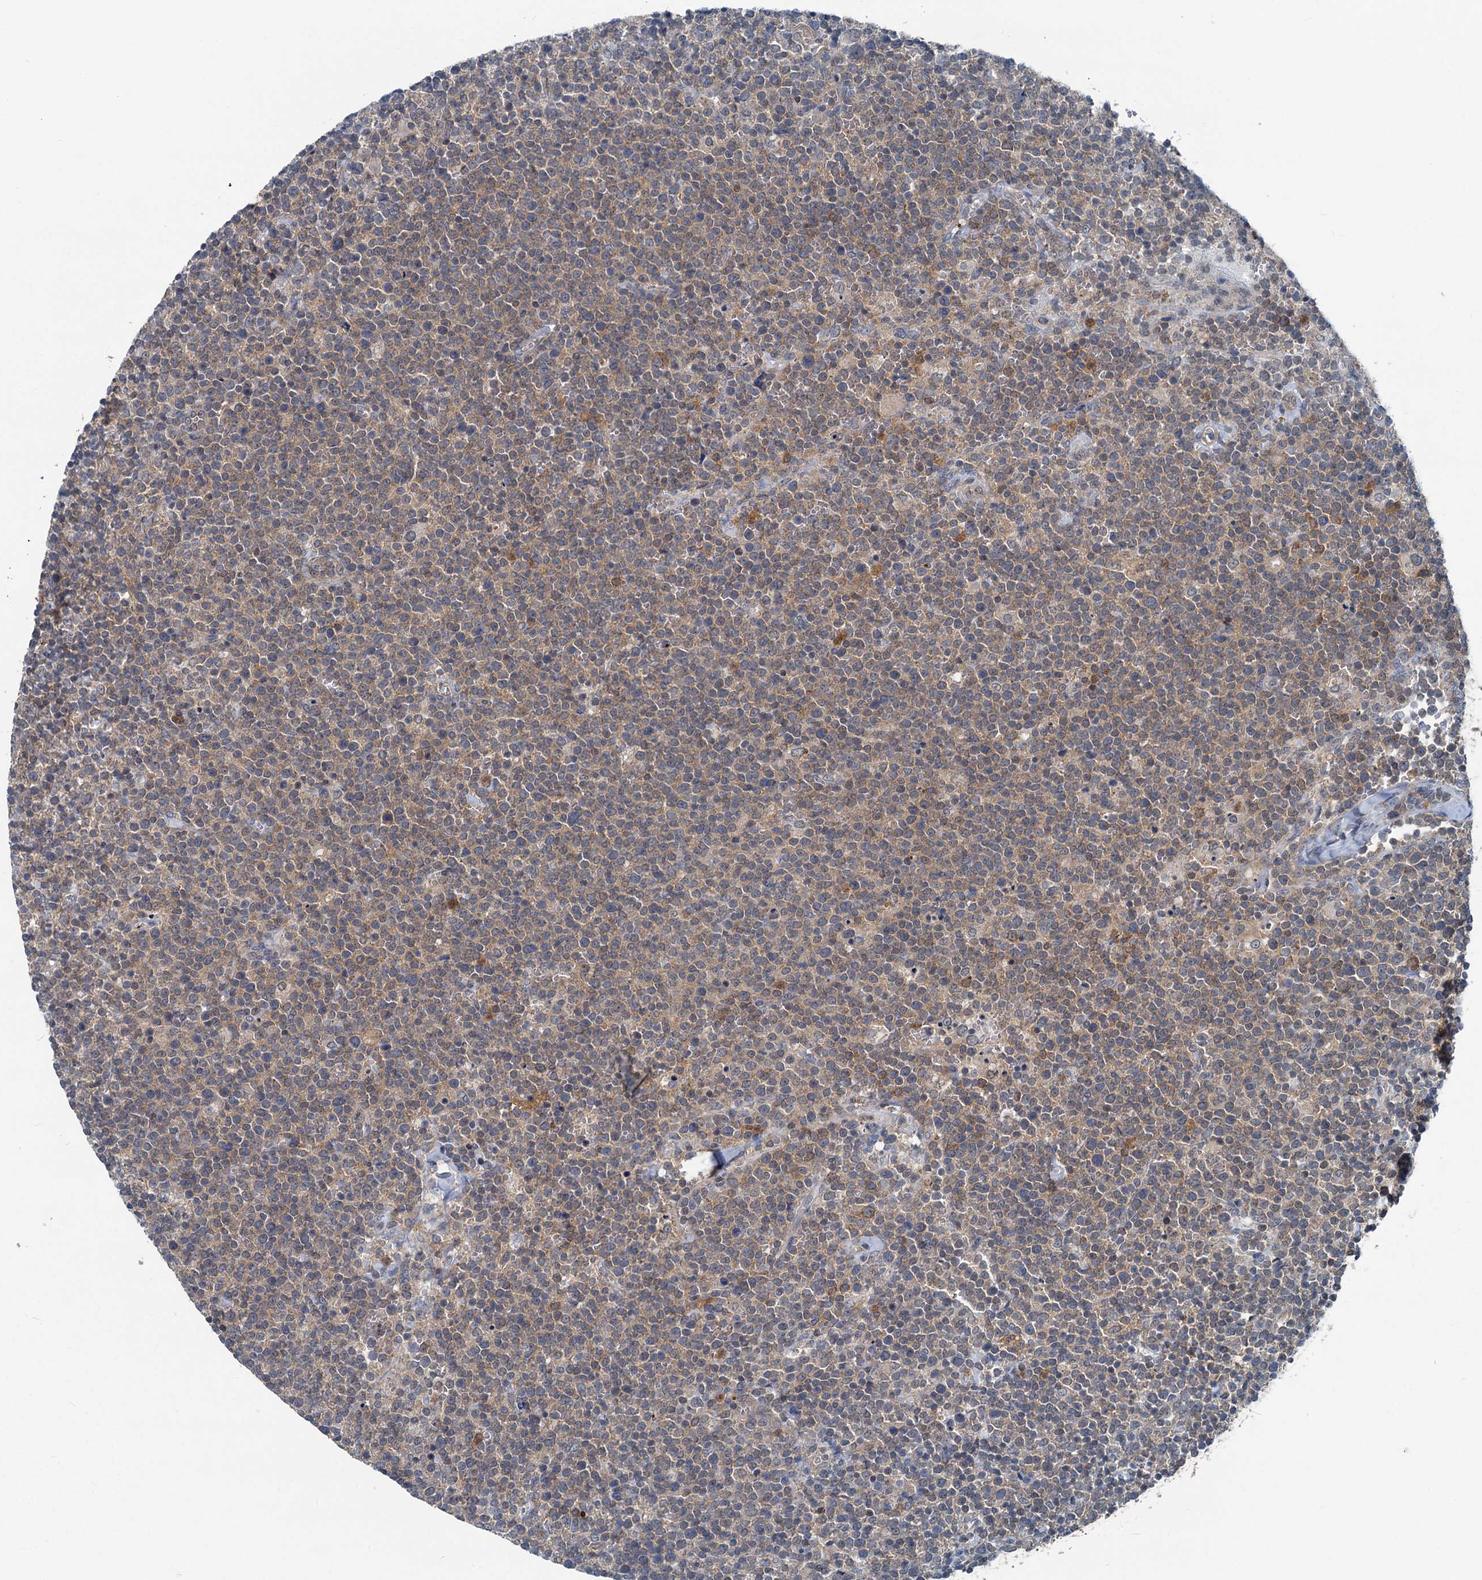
{"staining": {"intensity": "moderate", "quantity": ">75%", "location": "cytoplasmic/membranous"}, "tissue": "lymphoma", "cell_type": "Tumor cells", "image_type": "cancer", "snomed": [{"axis": "morphology", "description": "Malignant lymphoma, non-Hodgkin's type, High grade"}, {"axis": "topography", "description": "Lymph node"}], "caption": "IHC of high-grade malignant lymphoma, non-Hodgkin's type shows medium levels of moderate cytoplasmic/membranous positivity in about >75% of tumor cells. The staining was performed using DAB (3,3'-diaminobenzidine), with brown indicating positive protein expression. Nuclei are stained blue with hematoxylin.", "gene": "GCLM", "patient": {"sex": "male", "age": 61}}